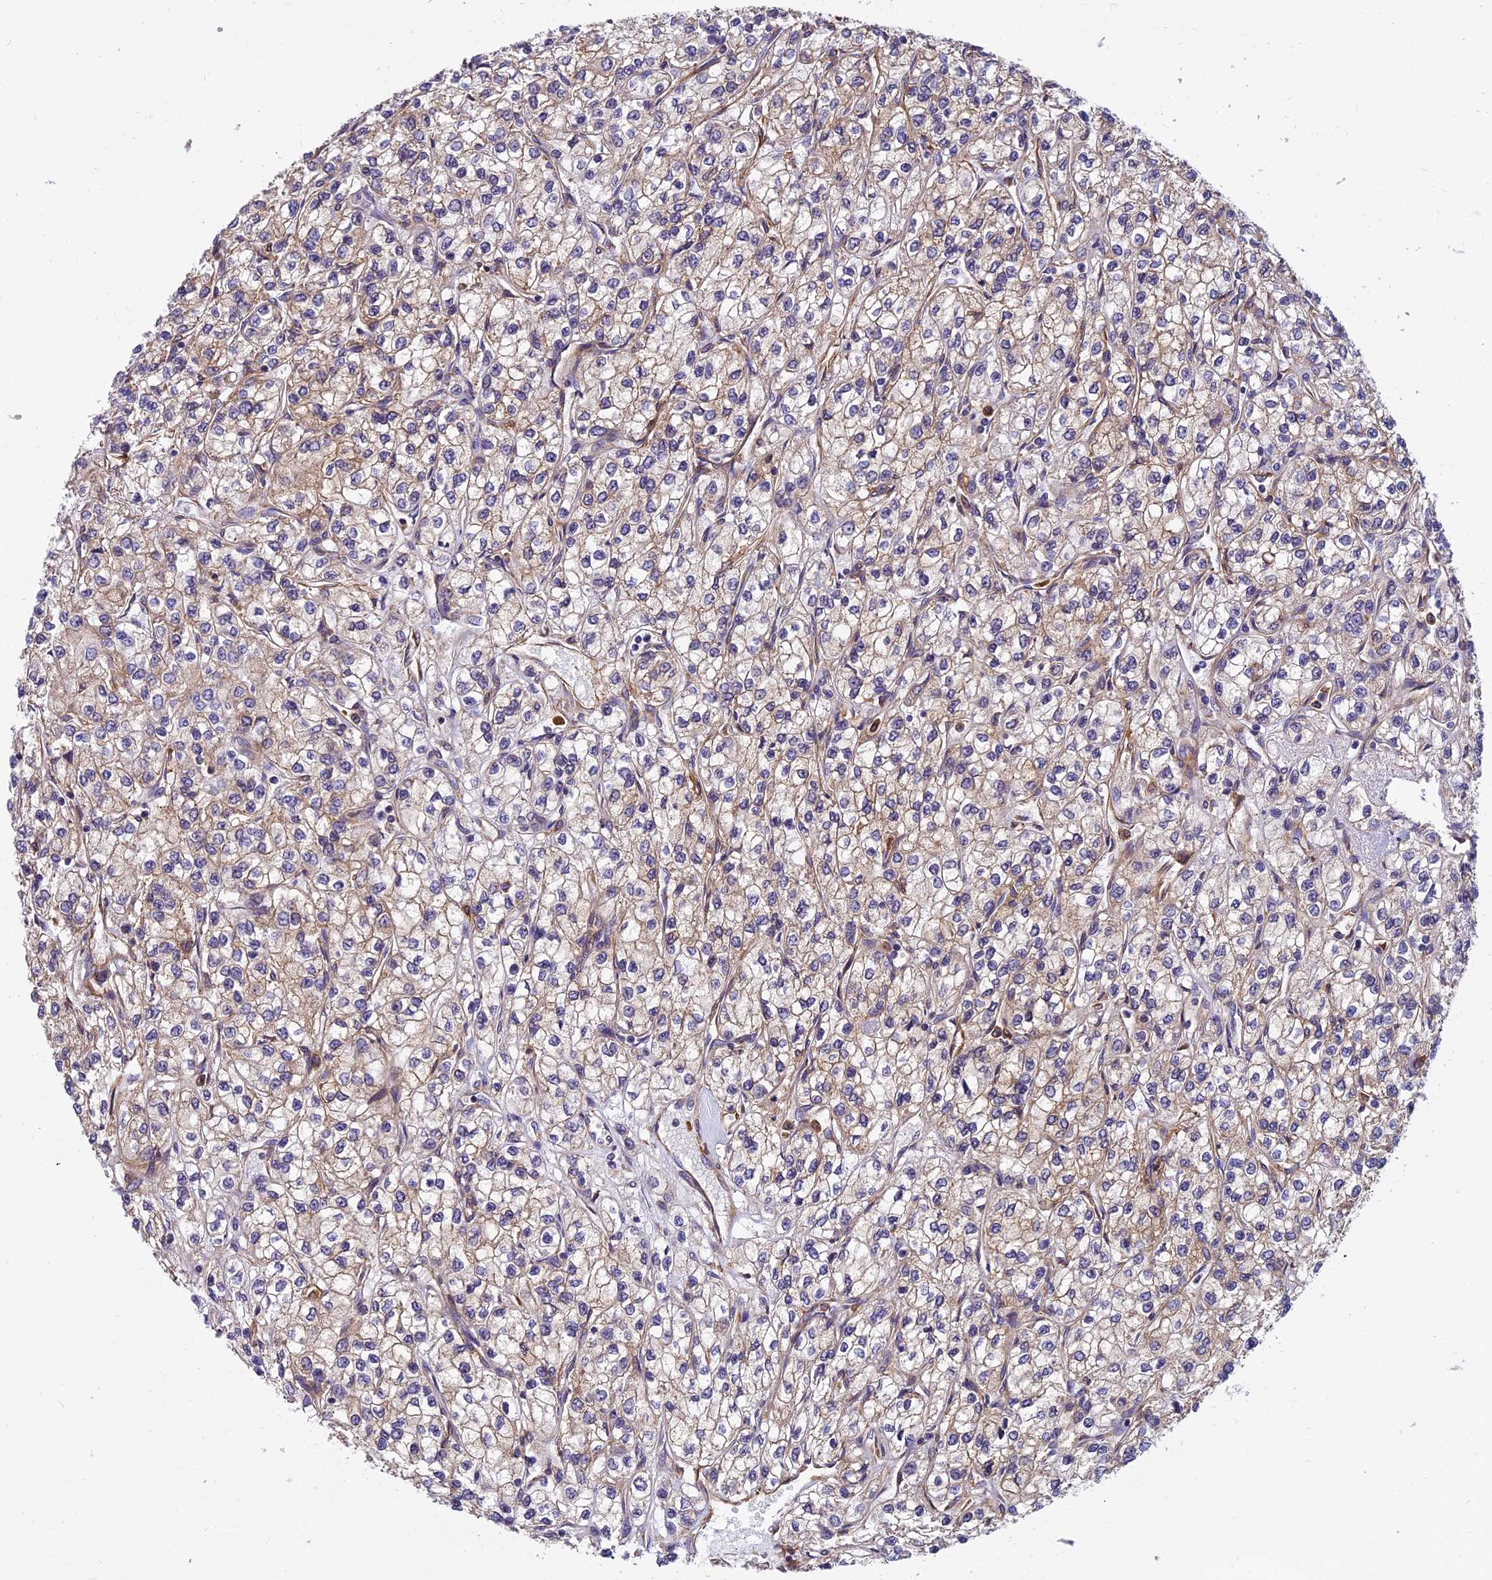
{"staining": {"intensity": "weak", "quantity": "25%-75%", "location": "cytoplasmic/membranous"}, "tissue": "renal cancer", "cell_type": "Tumor cells", "image_type": "cancer", "snomed": [{"axis": "morphology", "description": "Adenocarcinoma, NOS"}, {"axis": "topography", "description": "Kidney"}], "caption": "IHC staining of renal cancer, which shows low levels of weak cytoplasmic/membranous staining in about 25%-75% of tumor cells indicating weak cytoplasmic/membranous protein positivity. The staining was performed using DAB (brown) for protein detection and nuclei were counterstained in hematoxylin (blue).", "gene": "EHBP1L1", "patient": {"sex": "male", "age": 80}}